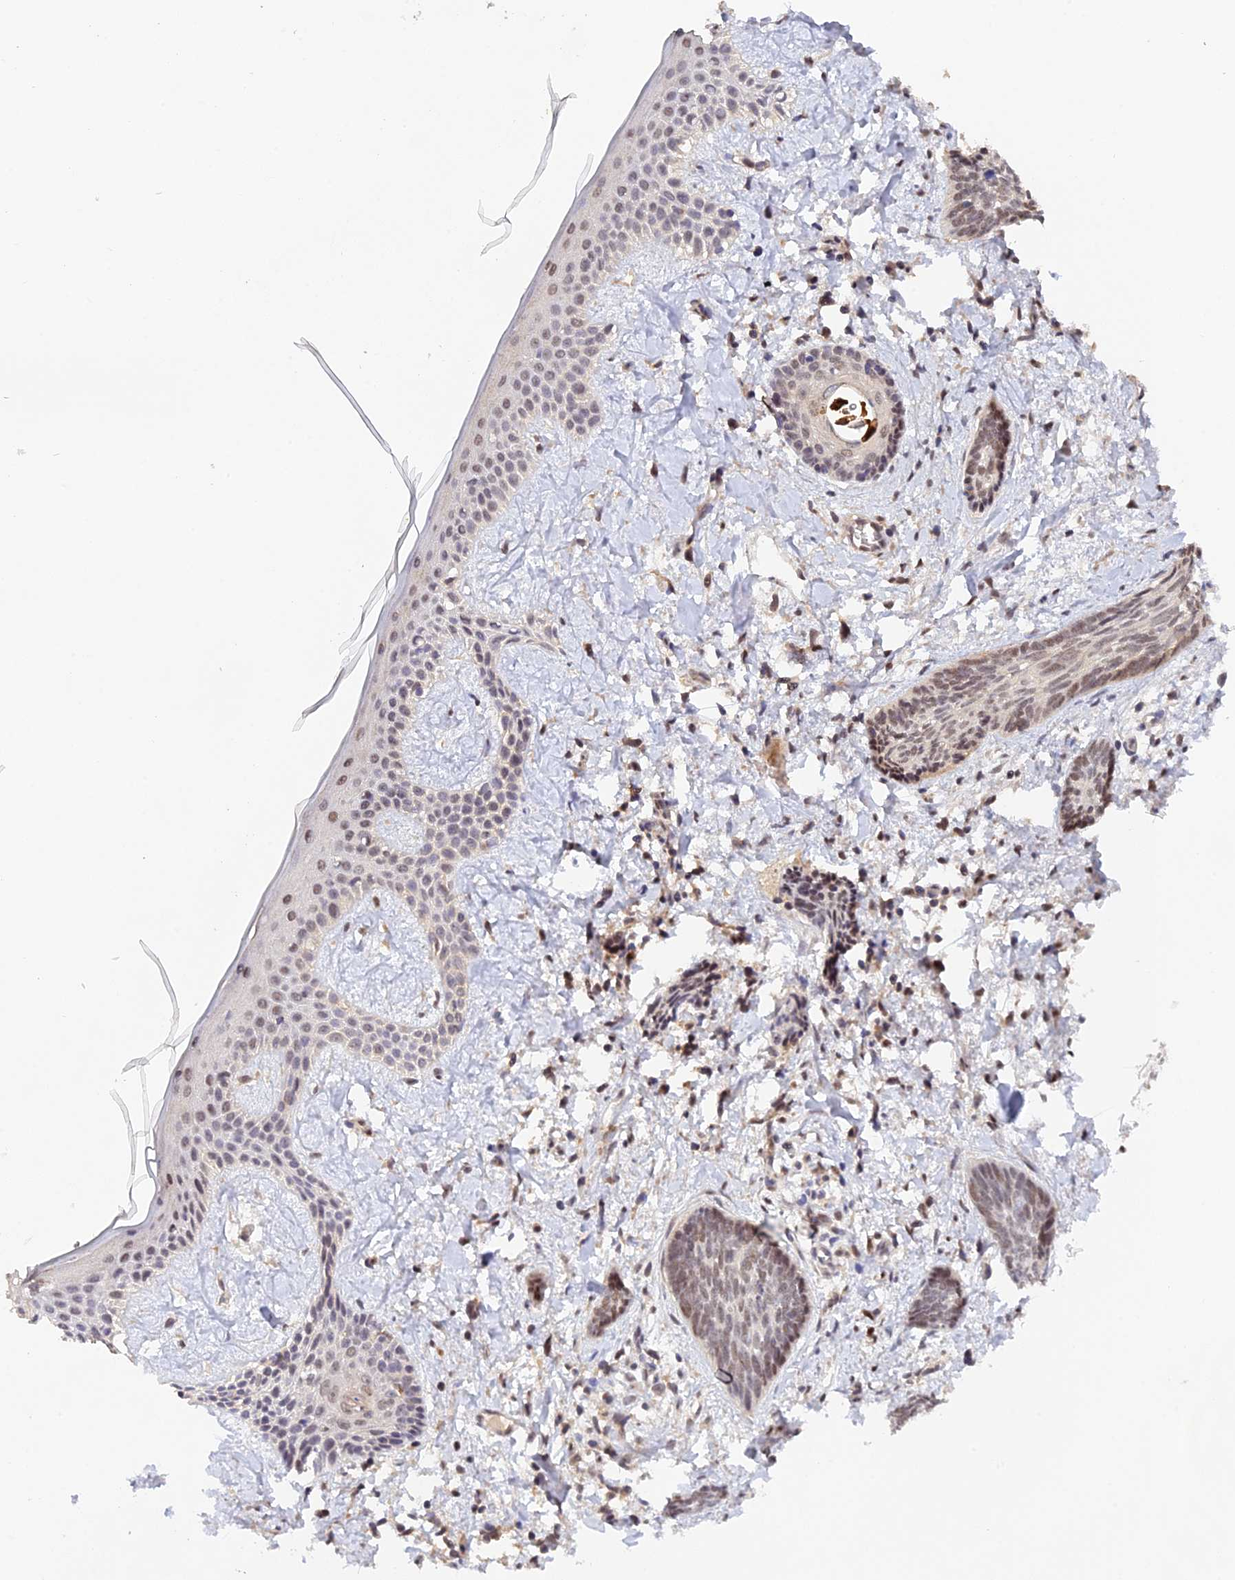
{"staining": {"intensity": "weak", "quantity": ">75%", "location": "nuclear"}, "tissue": "skin cancer", "cell_type": "Tumor cells", "image_type": "cancer", "snomed": [{"axis": "morphology", "description": "Basal cell carcinoma"}, {"axis": "topography", "description": "Skin"}], "caption": "Skin basal cell carcinoma stained with DAB (3,3'-diaminobenzidine) immunohistochemistry shows low levels of weak nuclear positivity in approximately >75% of tumor cells.", "gene": "ZNF436", "patient": {"sex": "female", "age": 81}}